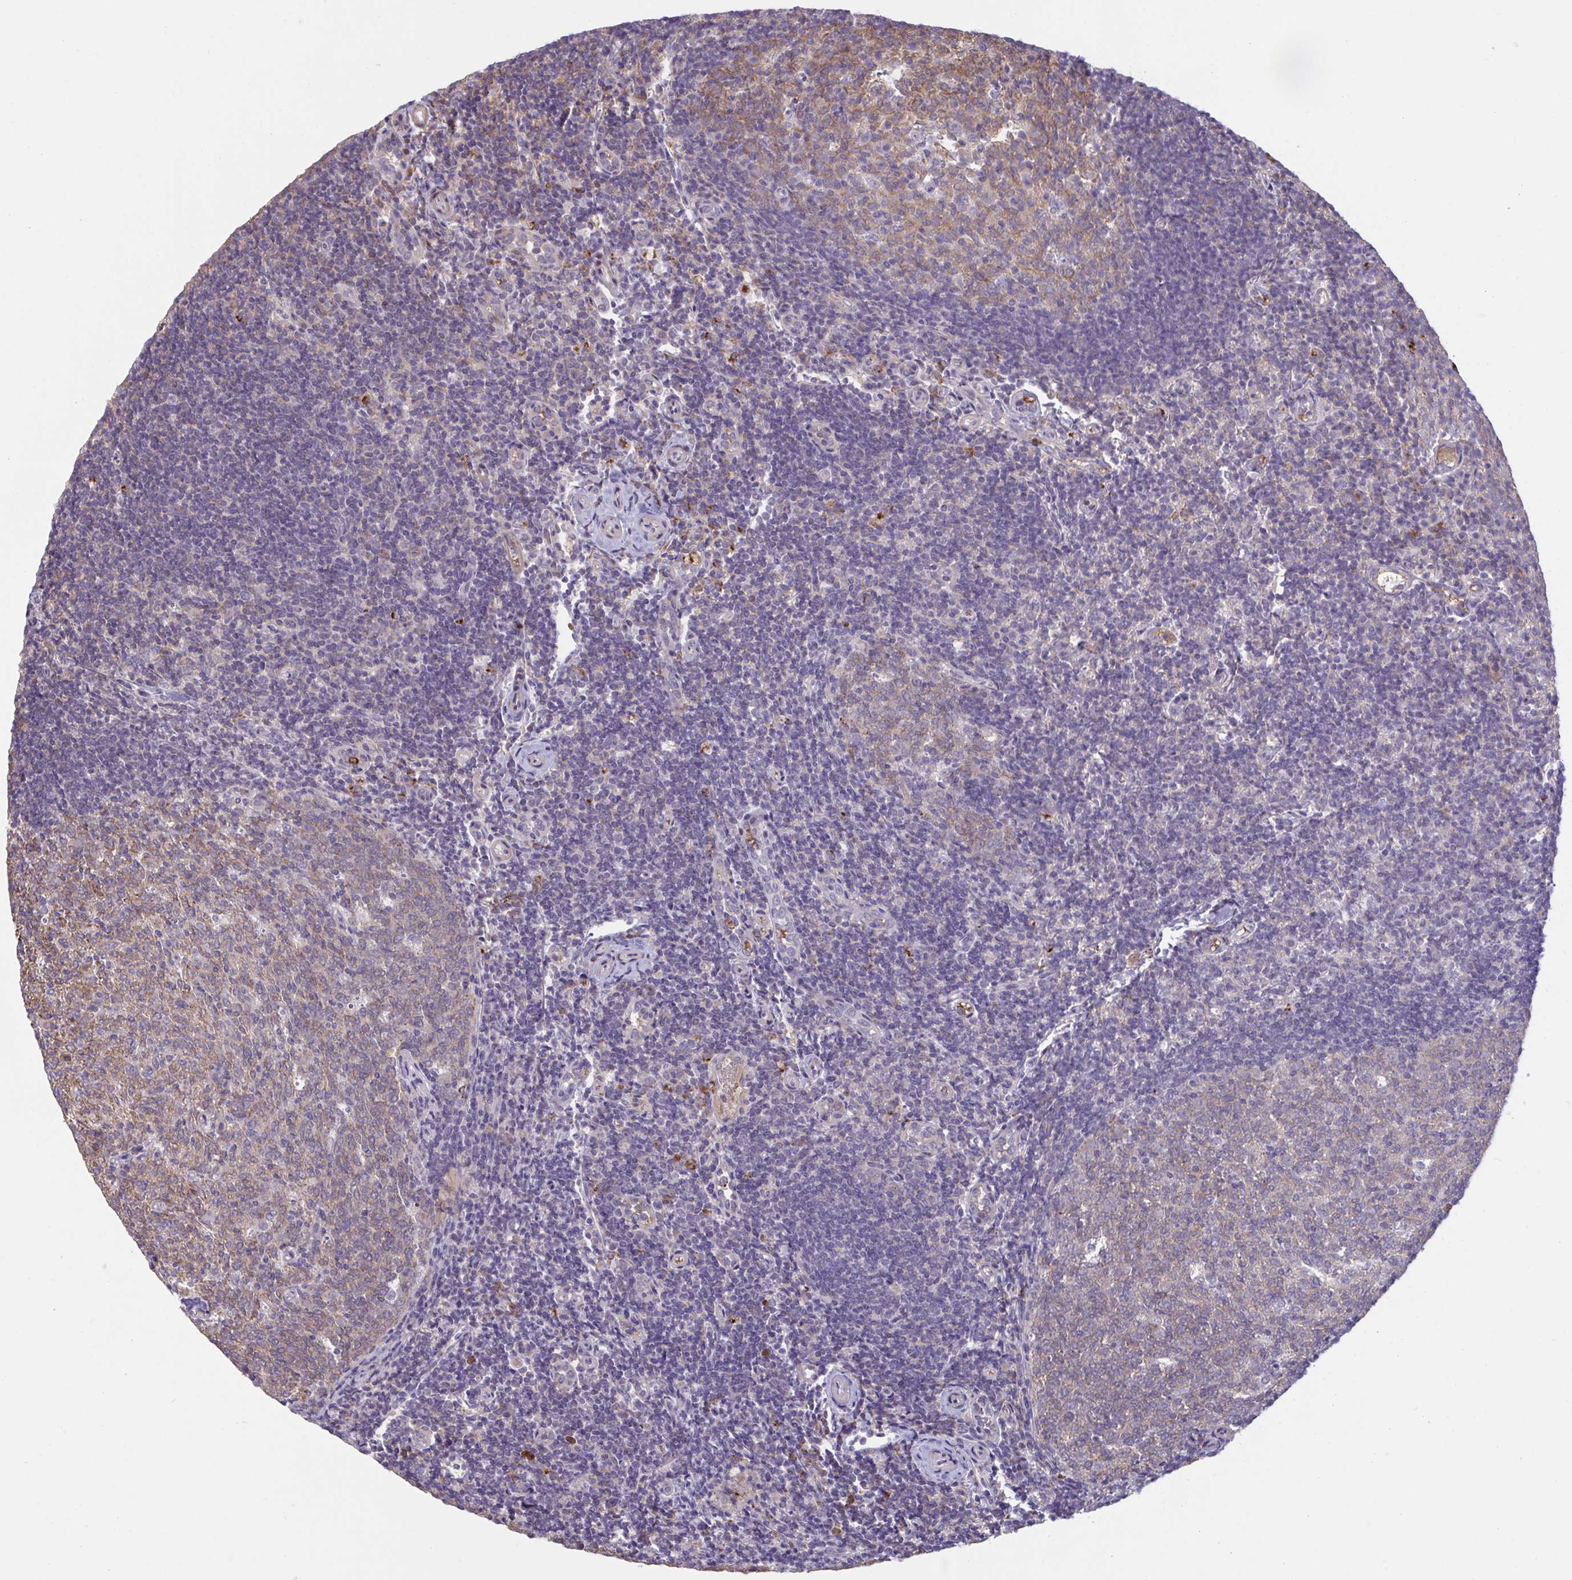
{"staining": {"intensity": "moderate", "quantity": "25%-75%", "location": "cytoplasmic/membranous"}, "tissue": "tonsil", "cell_type": "Germinal center cells", "image_type": "normal", "snomed": [{"axis": "morphology", "description": "Normal tissue, NOS"}, {"axis": "topography", "description": "Tonsil"}], "caption": "Protein analysis of benign tonsil displays moderate cytoplasmic/membranous positivity in about 25%-75% of germinal center cells. (brown staining indicates protein expression, while blue staining denotes nuclei).", "gene": "IL1R1", "patient": {"sex": "female", "age": 10}}